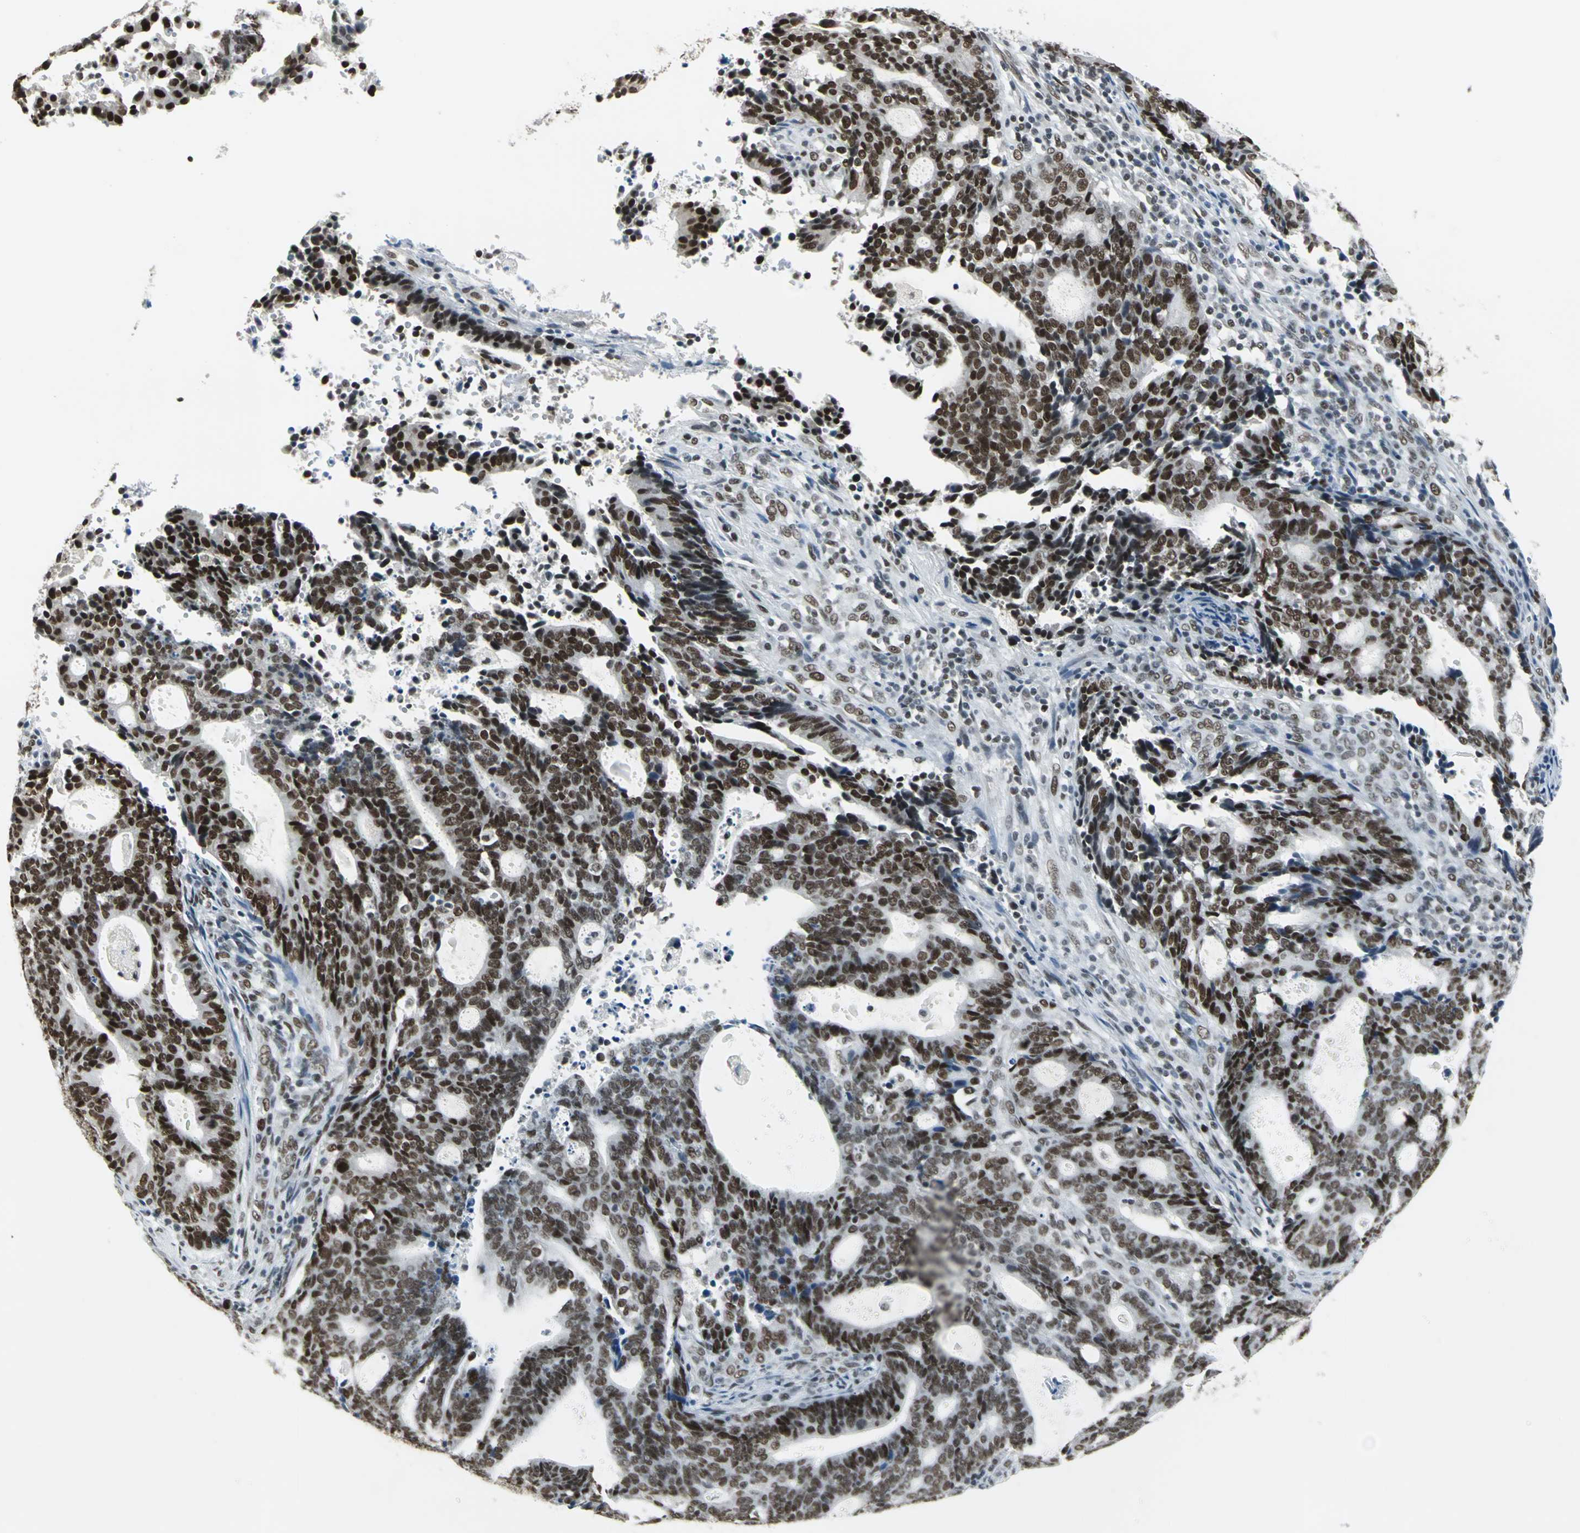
{"staining": {"intensity": "strong", "quantity": ">75%", "location": "nuclear"}, "tissue": "endometrial cancer", "cell_type": "Tumor cells", "image_type": "cancer", "snomed": [{"axis": "morphology", "description": "Adenocarcinoma, NOS"}, {"axis": "topography", "description": "Uterus"}], "caption": "Strong nuclear protein expression is seen in approximately >75% of tumor cells in endometrial cancer. (DAB IHC with brightfield microscopy, high magnification).", "gene": "ADNP", "patient": {"sex": "female", "age": 83}}